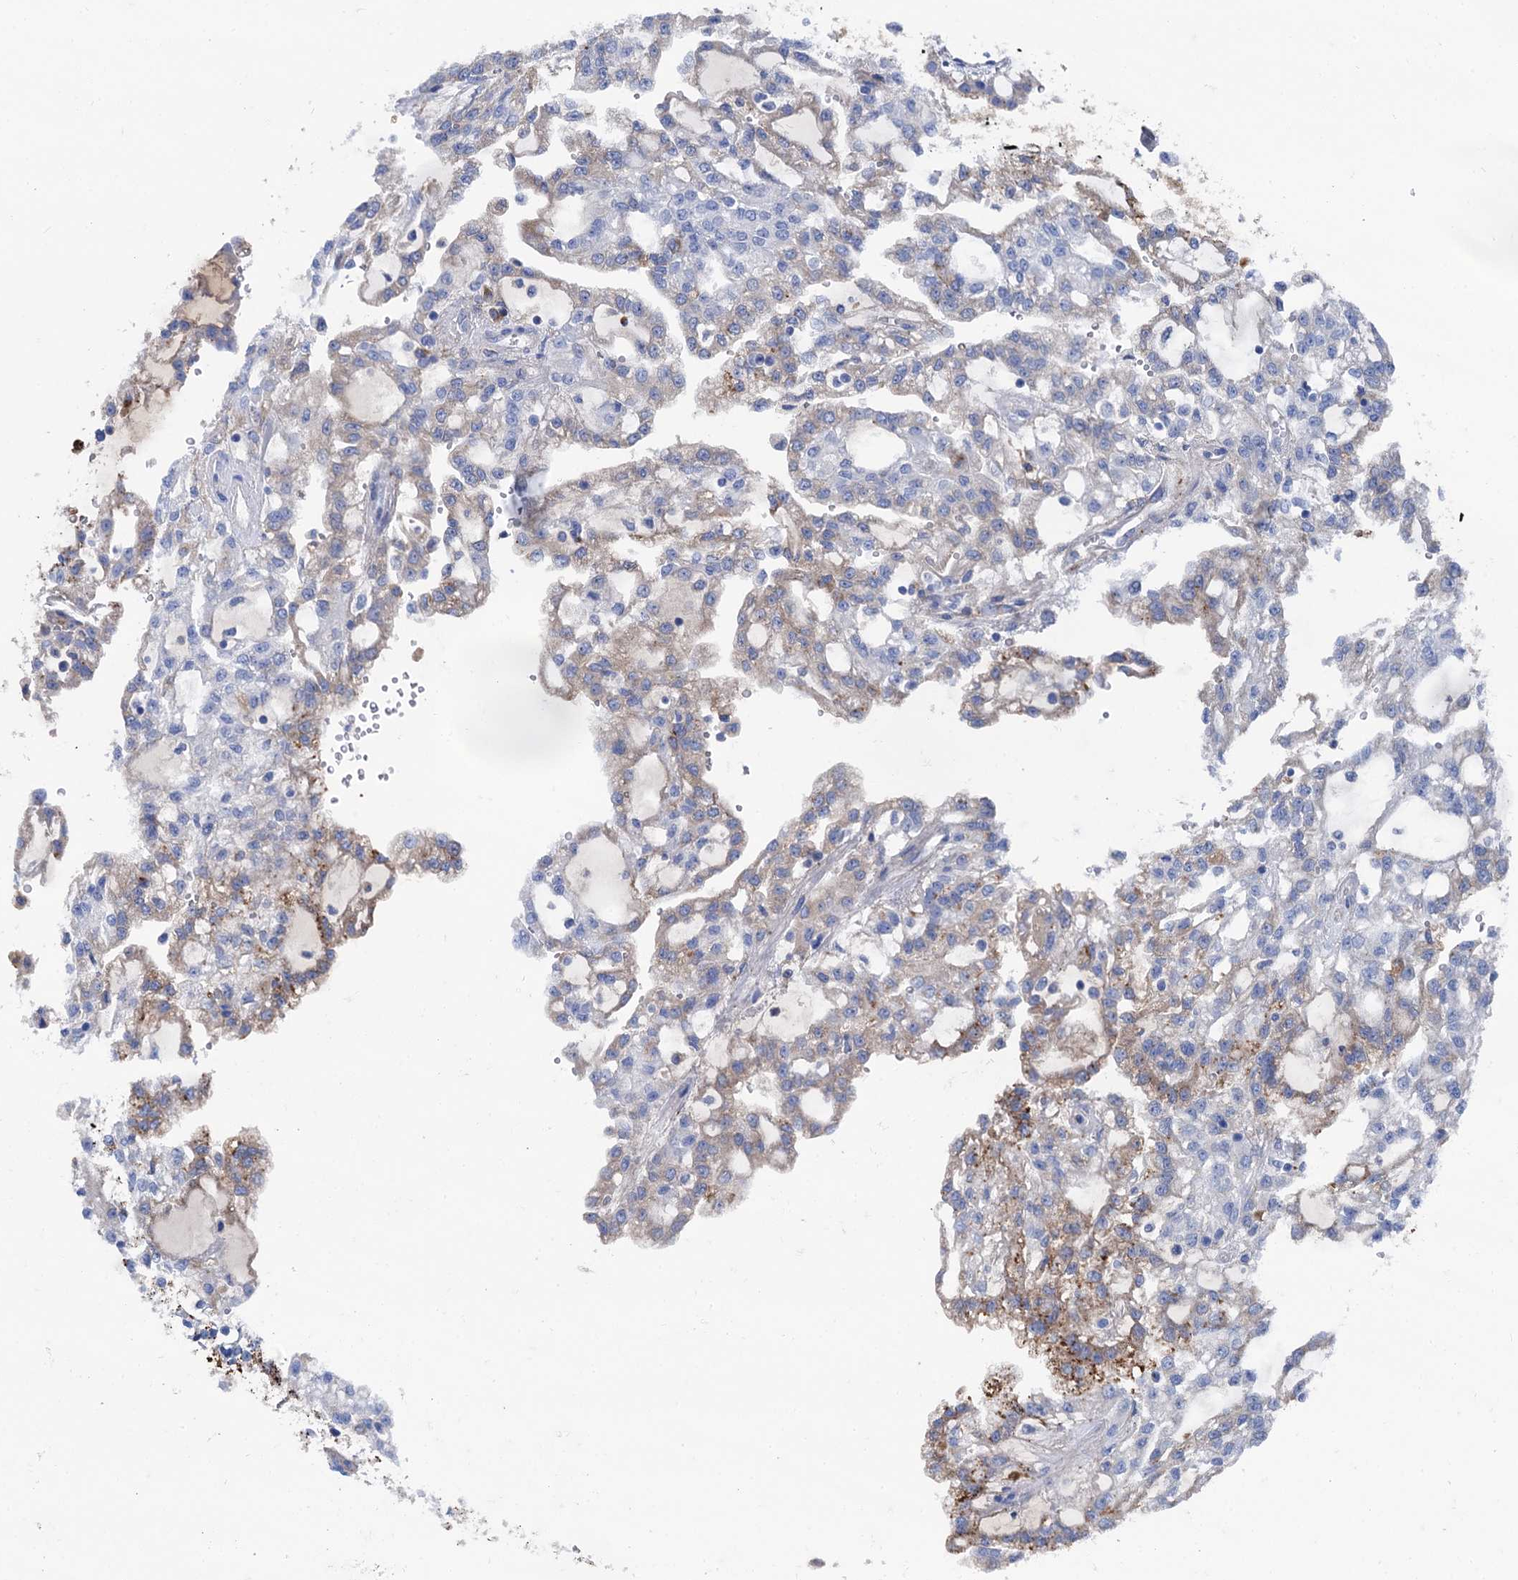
{"staining": {"intensity": "moderate", "quantity": "<25%", "location": "cytoplasmic/membranous"}, "tissue": "renal cancer", "cell_type": "Tumor cells", "image_type": "cancer", "snomed": [{"axis": "morphology", "description": "Adenocarcinoma, NOS"}, {"axis": "topography", "description": "Kidney"}], "caption": "Moderate cytoplasmic/membranous protein staining is seen in about <25% of tumor cells in renal cancer.", "gene": "APOD", "patient": {"sex": "male", "age": 63}}